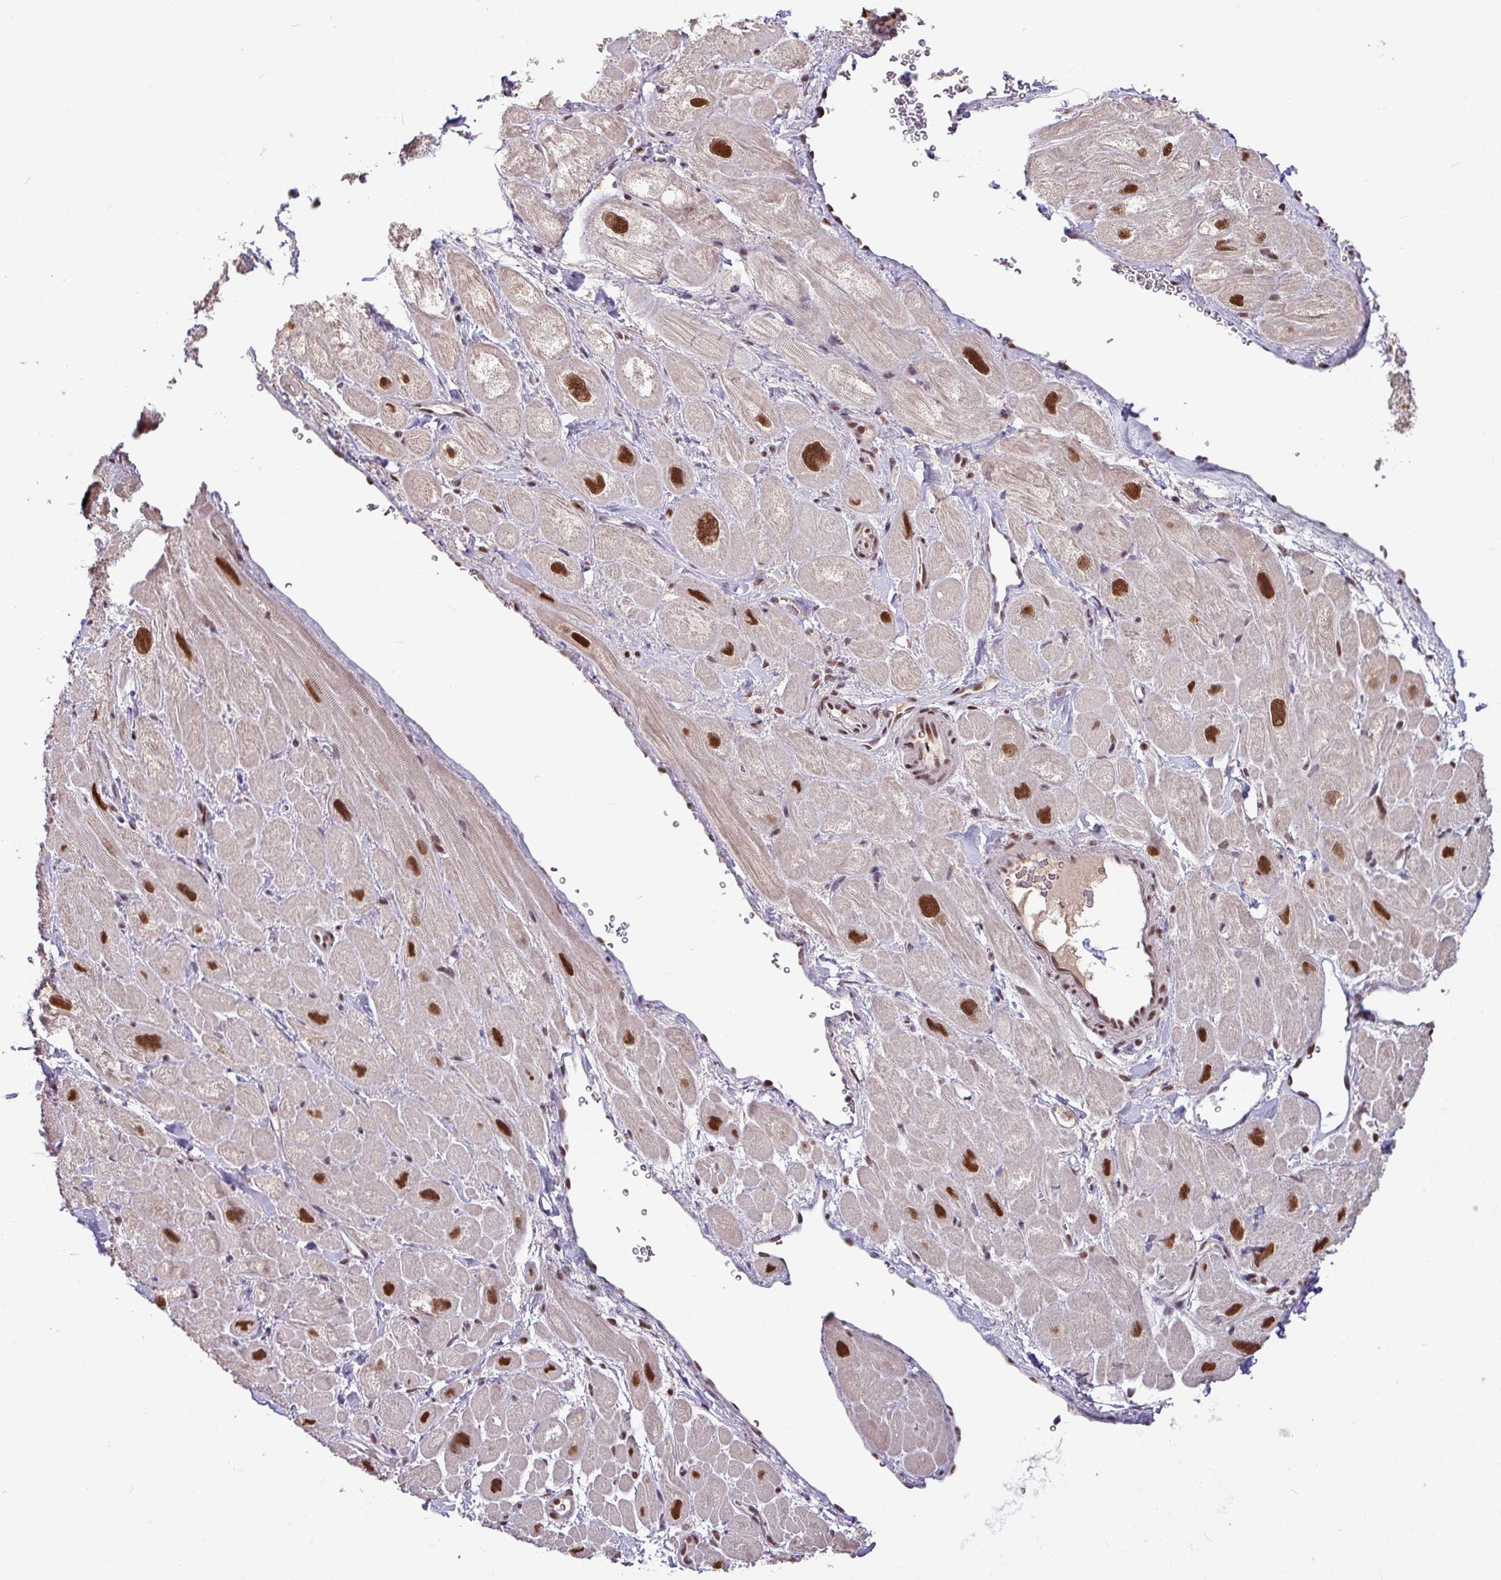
{"staining": {"intensity": "strong", "quantity": "25%-75%", "location": "nuclear"}, "tissue": "heart muscle", "cell_type": "Cardiomyocytes", "image_type": "normal", "snomed": [{"axis": "morphology", "description": "Normal tissue, NOS"}, {"axis": "topography", "description": "Heart"}], "caption": "Immunohistochemical staining of unremarkable heart muscle exhibits high levels of strong nuclear staining in about 25%-75% of cardiomyocytes. The protein of interest is stained brown, and the nuclei are stained in blue (DAB (3,3'-diaminobenzidine) IHC with brightfield microscopy, high magnification).", "gene": "TDG", "patient": {"sex": "male", "age": 49}}